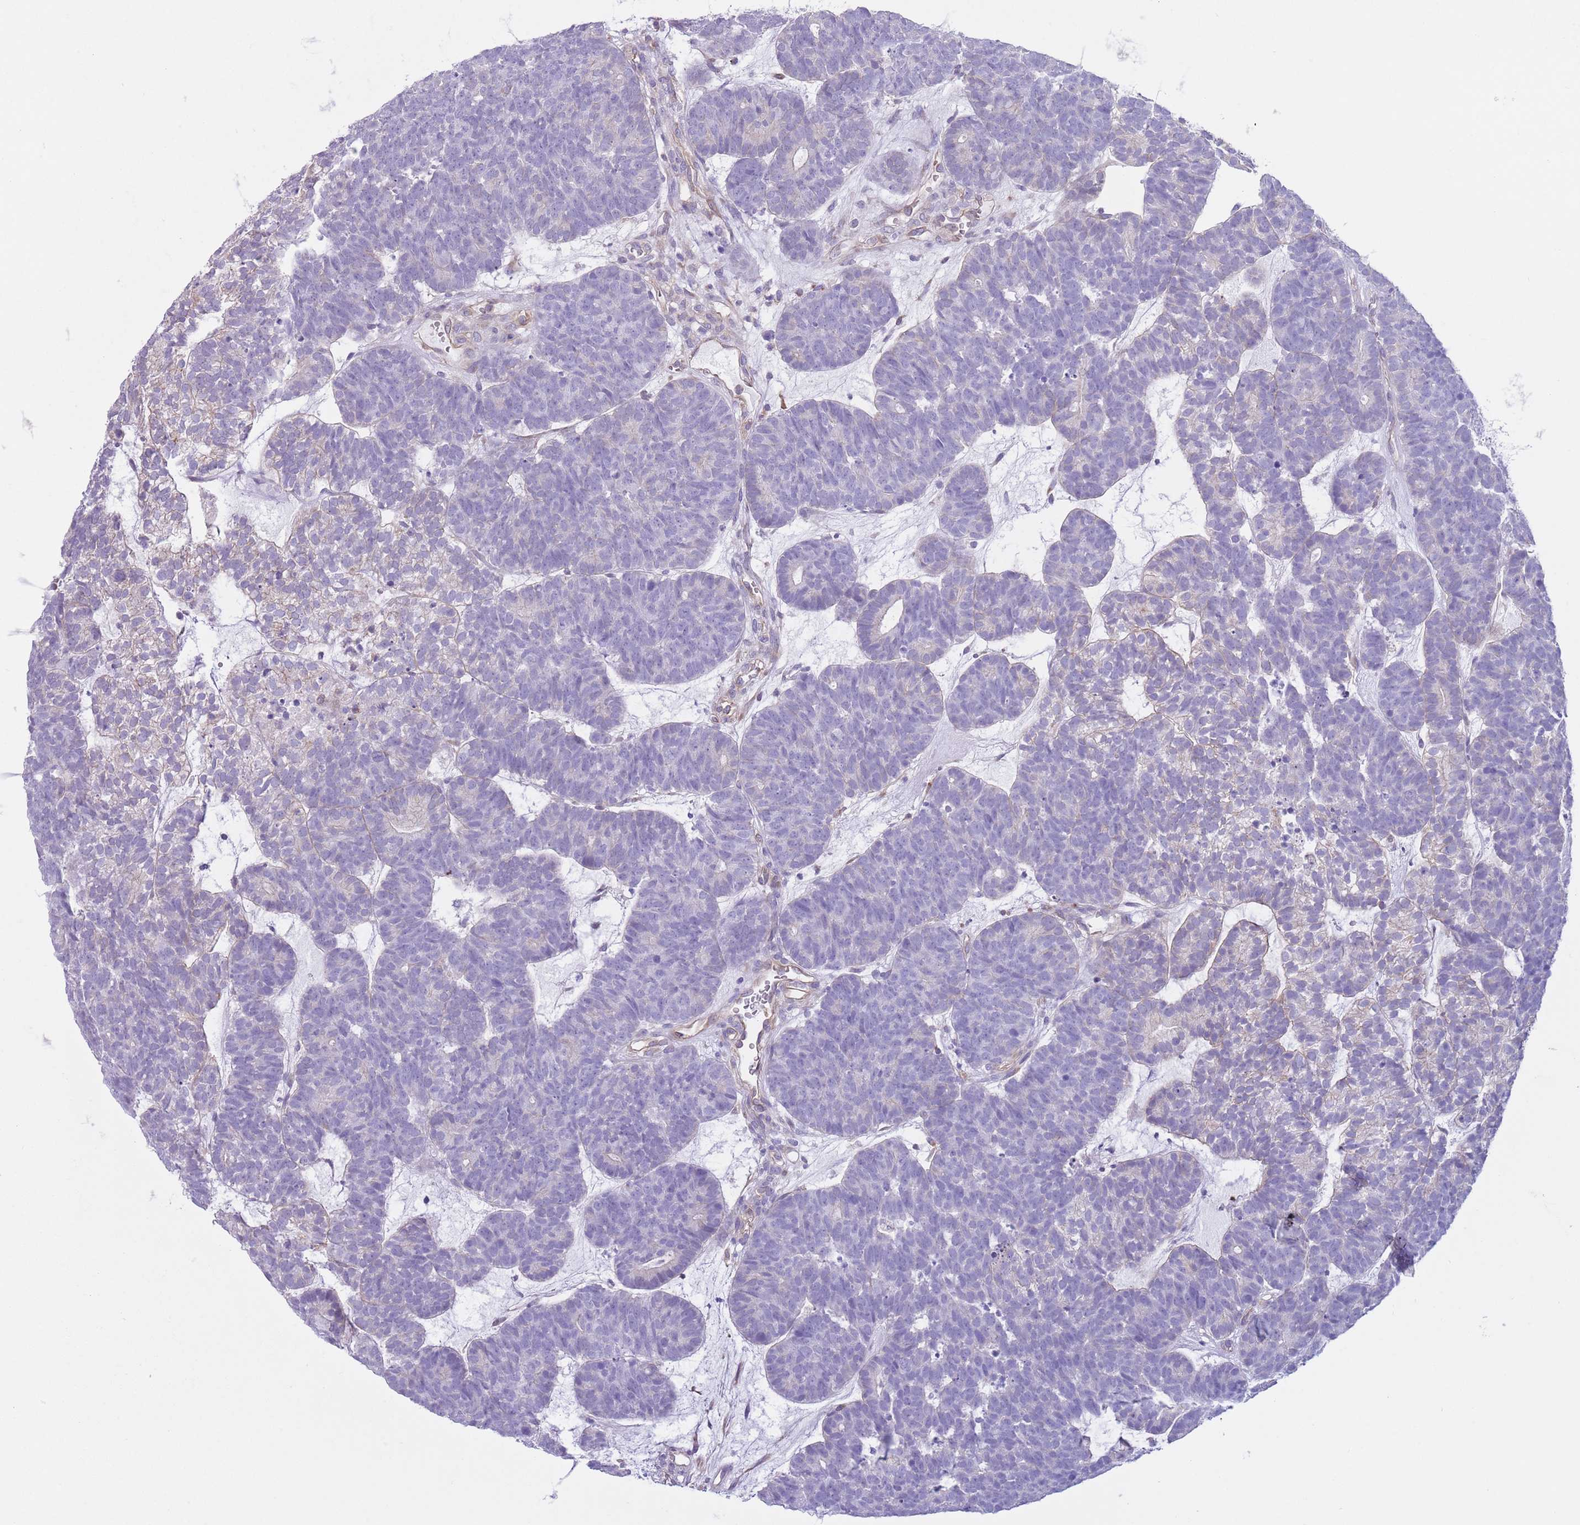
{"staining": {"intensity": "negative", "quantity": "none", "location": "none"}, "tissue": "head and neck cancer", "cell_type": "Tumor cells", "image_type": "cancer", "snomed": [{"axis": "morphology", "description": "Adenocarcinoma, NOS"}, {"axis": "topography", "description": "Head-Neck"}], "caption": "Immunohistochemical staining of adenocarcinoma (head and neck) demonstrates no significant expression in tumor cells.", "gene": "RBP3", "patient": {"sex": "female", "age": 81}}